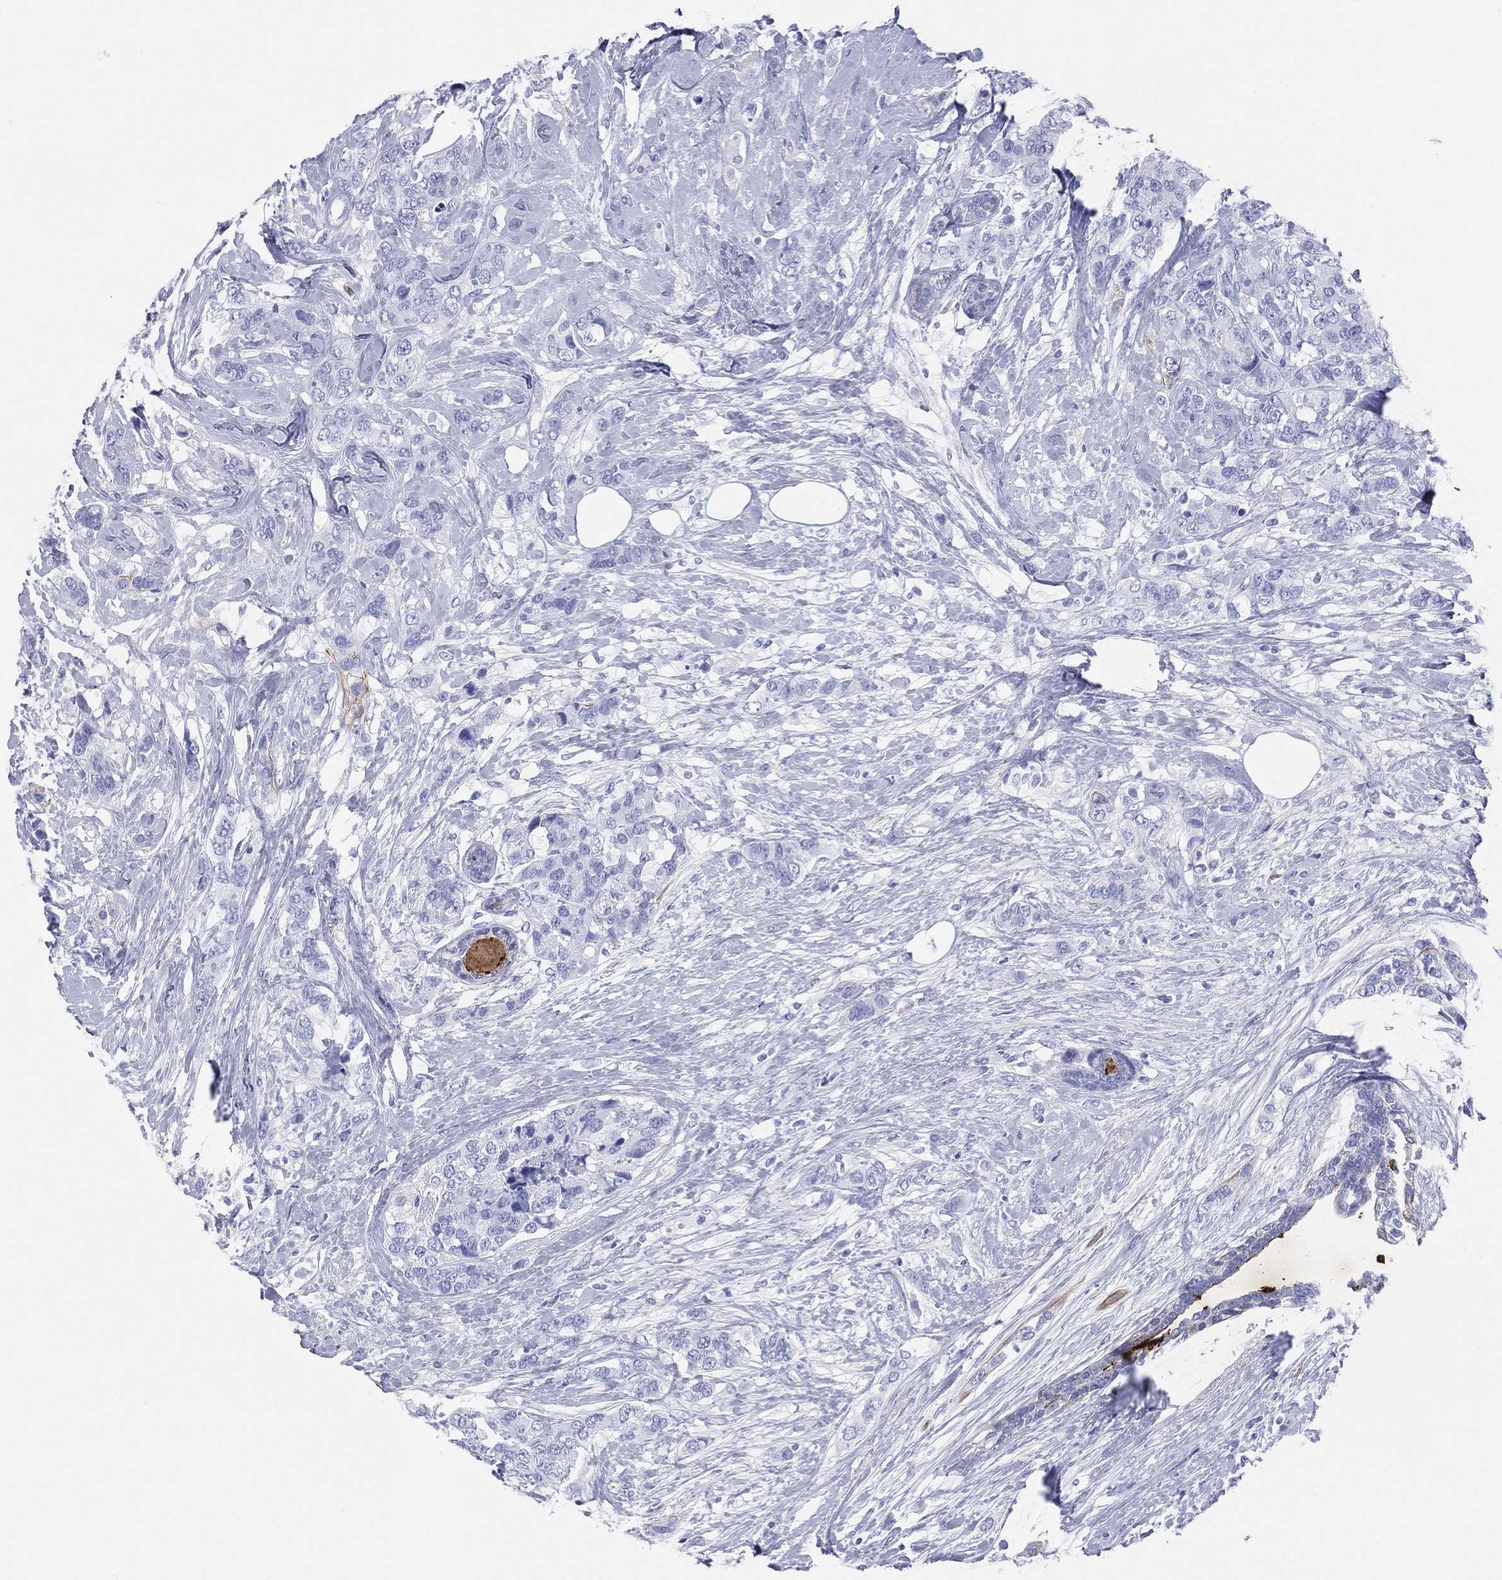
{"staining": {"intensity": "negative", "quantity": "none", "location": "none"}, "tissue": "breast cancer", "cell_type": "Tumor cells", "image_type": "cancer", "snomed": [{"axis": "morphology", "description": "Lobular carcinoma"}, {"axis": "topography", "description": "Breast"}], "caption": "A micrograph of human lobular carcinoma (breast) is negative for staining in tumor cells. (DAB (3,3'-diaminobenzidine) immunohistochemistry (IHC) with hematoxylin counter stain).", "gene": "CD79A", "patient": {"sex": "female", "age": 59}}